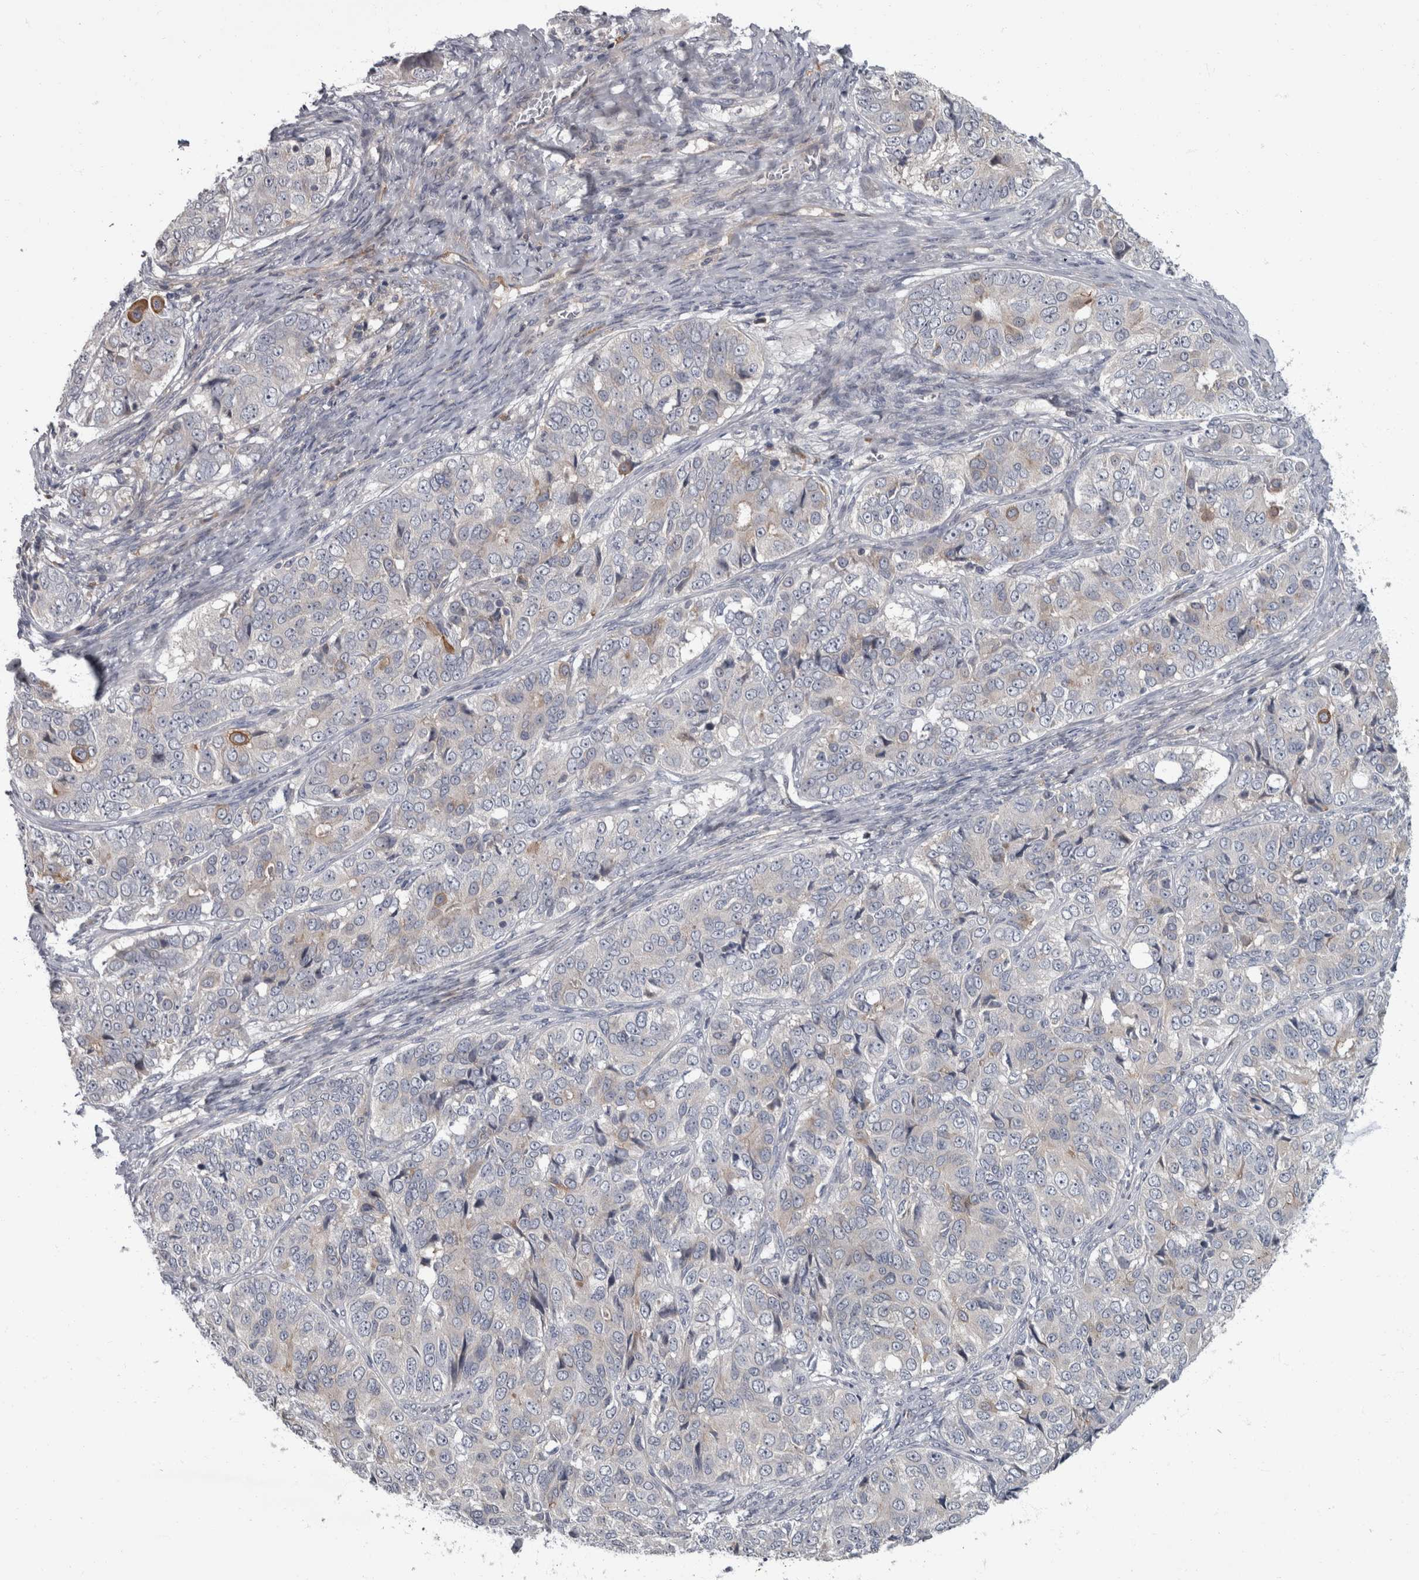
{"staining": {"intensity": "moderate", "quantity": "<25%", "location": "cytoplasmic/membranous"}, "tissue": "ovarian cancer", "cell_type": "Tumor cells", "image_type": "cancer", "snomed": [{"axis": "morphology", "description": "Carcinoma, endometroid"}, {"axis": "topography", "description": "Ovary"}], "caption": "Tumor cells show moderate cytoplasmic/membranous expression in approximately <25% of cells in ovarian cancer (endometroid carcinoma).", "gene": "CDC42BPG", "patient": {"sex": "female", "age": 51}}